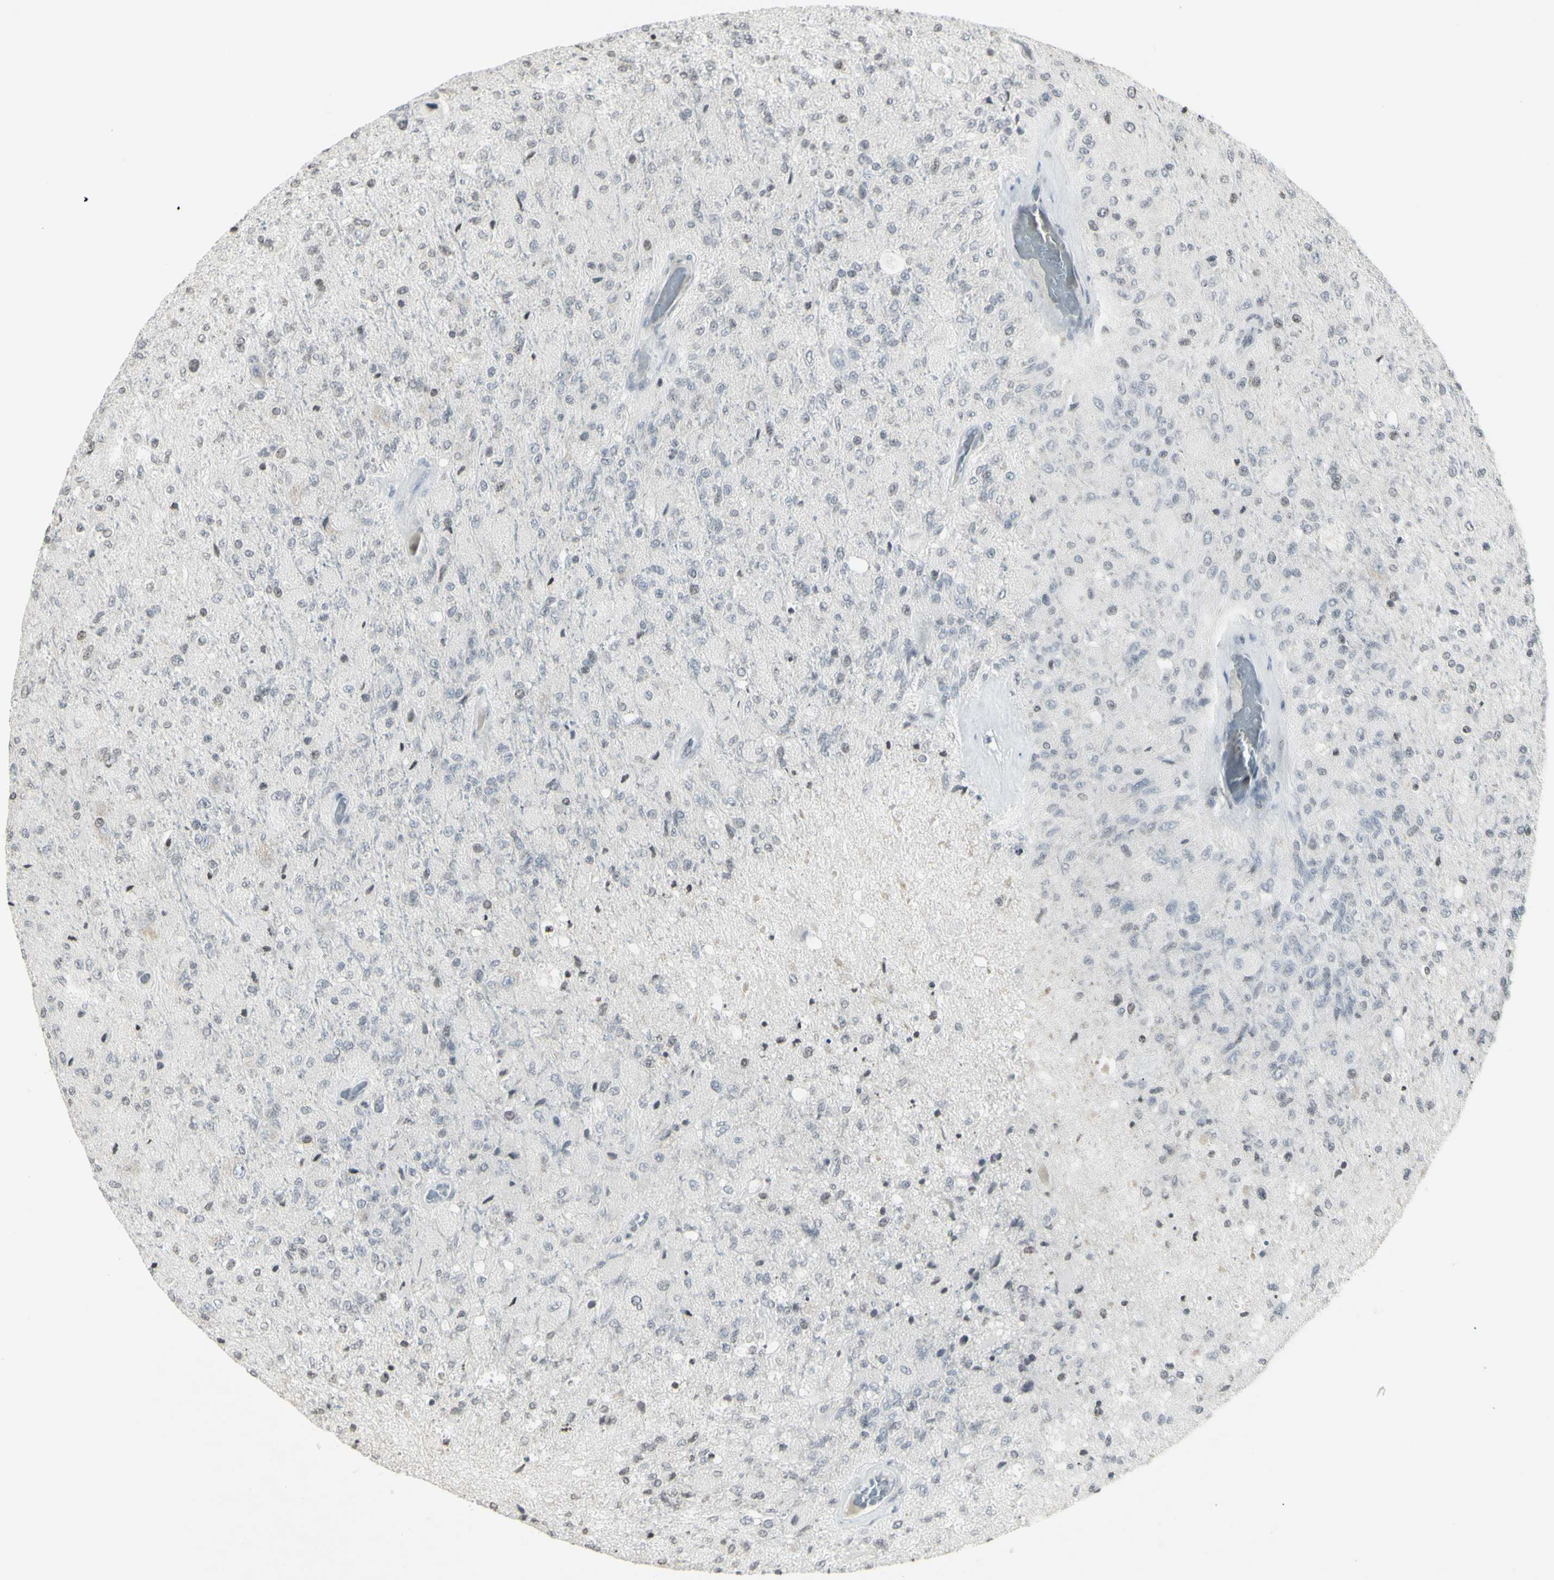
{"staining": {"intensity": "negative", "quantity": "none", "location": "none"}, "tissue": "glioma", "cell_type": "Tumor cells", "image_type": "cancer", "snomed": [{"axis": "morphology", "description": "Normal tissue, NOS"}, {"axis": "morphology", "description": "Glioma, malignant, High grade"}, {"axis": "topography", "description": "Cerebral cortex"}], "caption": "DAB immunohistochemical staining of human malignant glioma (high-grade) exhibits no significant staining in tumor cells.", "gene": "MUC5AC", "patient": {"sex": "male", "age": 77}}